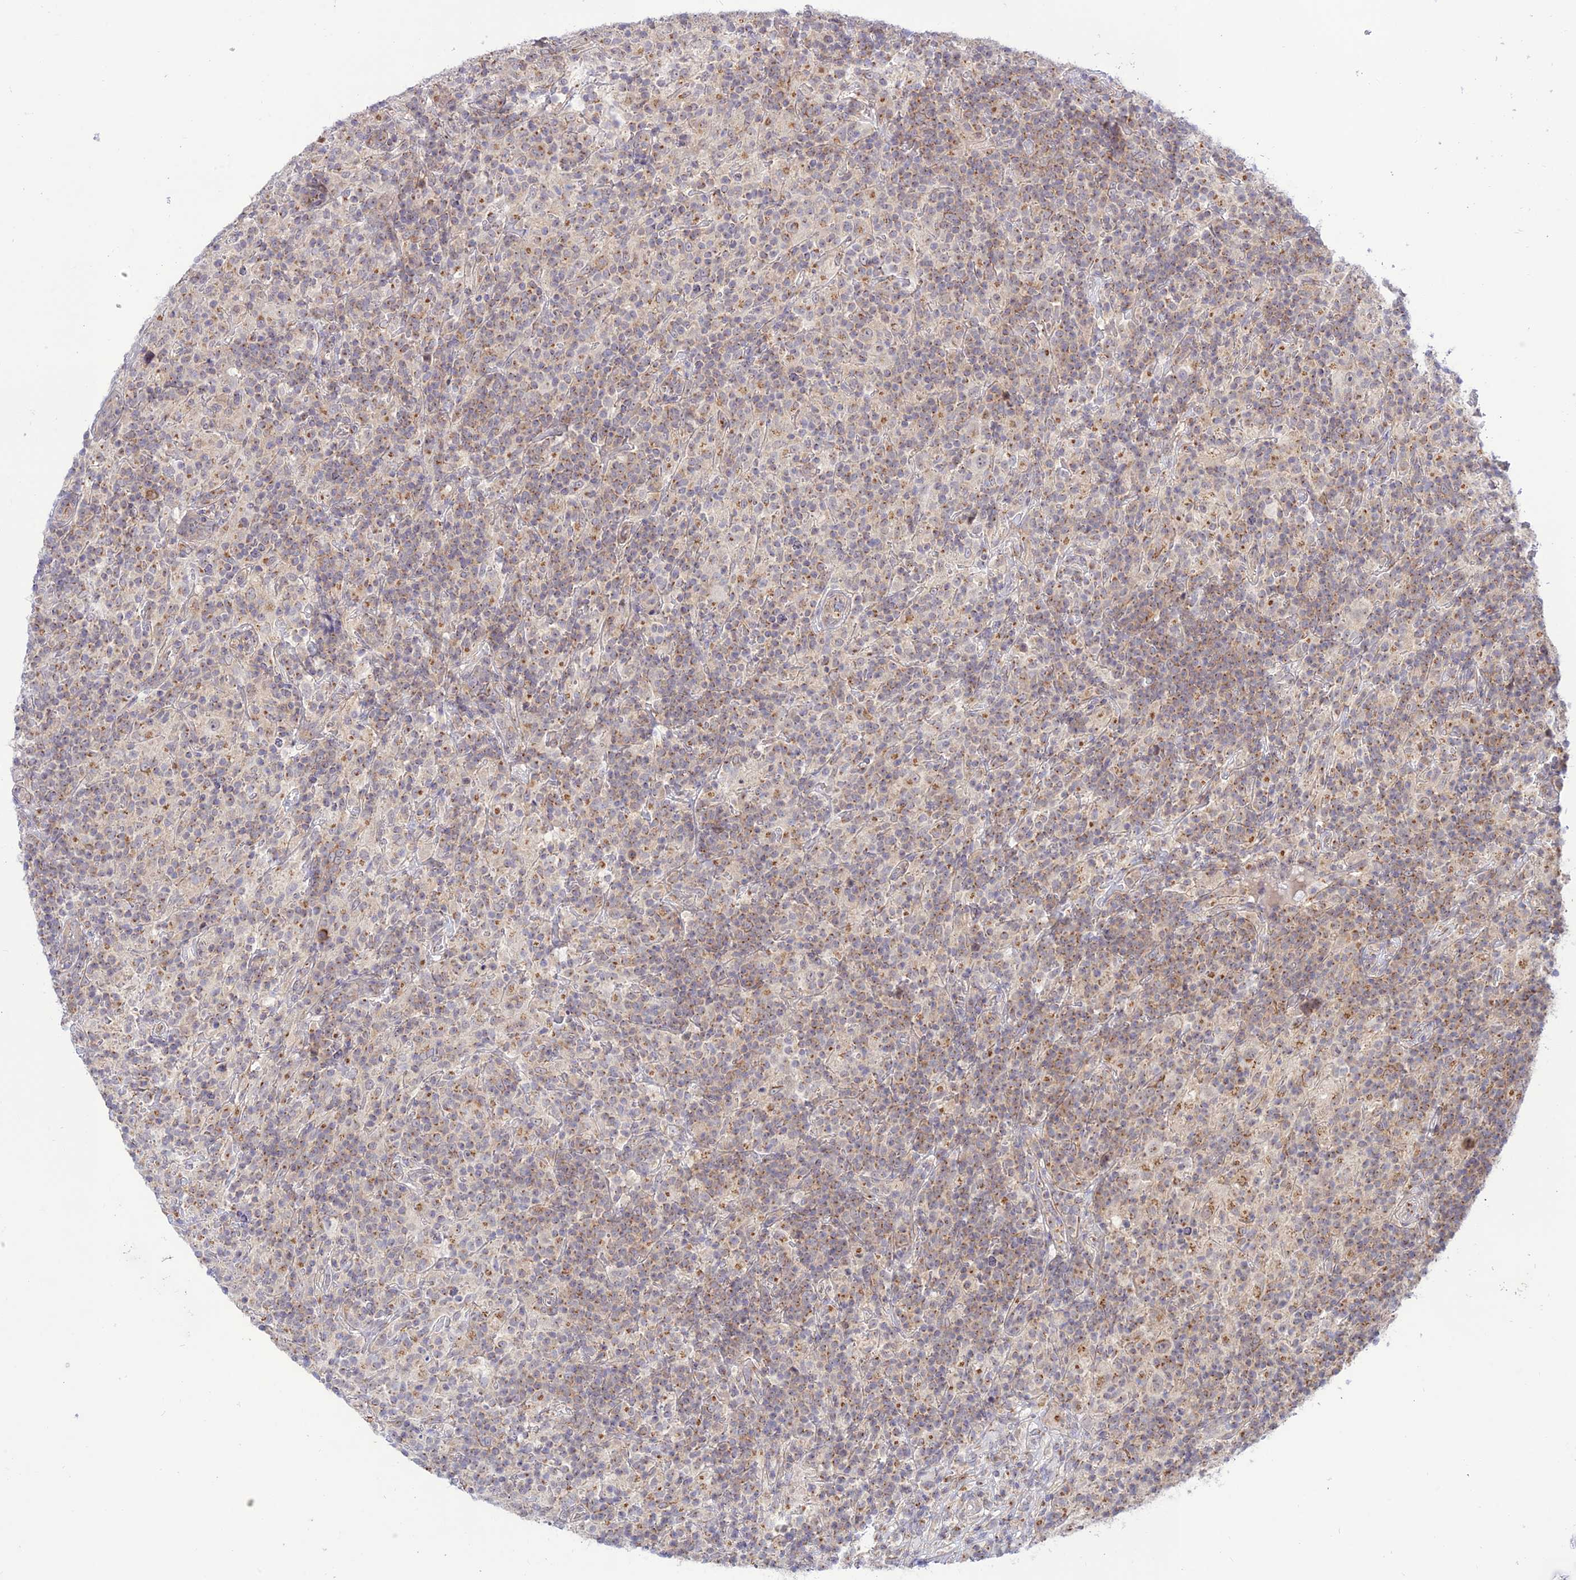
{"staining": {"intensity": "negative", "quantity": "none", "location": "none"}, "tissue": "lymphoma", "cell_type": "Tumor cells", "image_type": "cancer", "snomed": [{"axis": "morphology", "description": "Hodgkin's disease, NOS"}, {"axis": "topography", "description": "Lymph node"}], "caption": "High magnification brightfield microscopy of Hodgkin's disease stained with DAB (3,3'-diaminobenzidine) (brown) and counterstained with hematoxylin (blue): tumor cells show no significant staining.", "gene": "GOLGA3", "patient": {"sex": "male", "age": 70}}